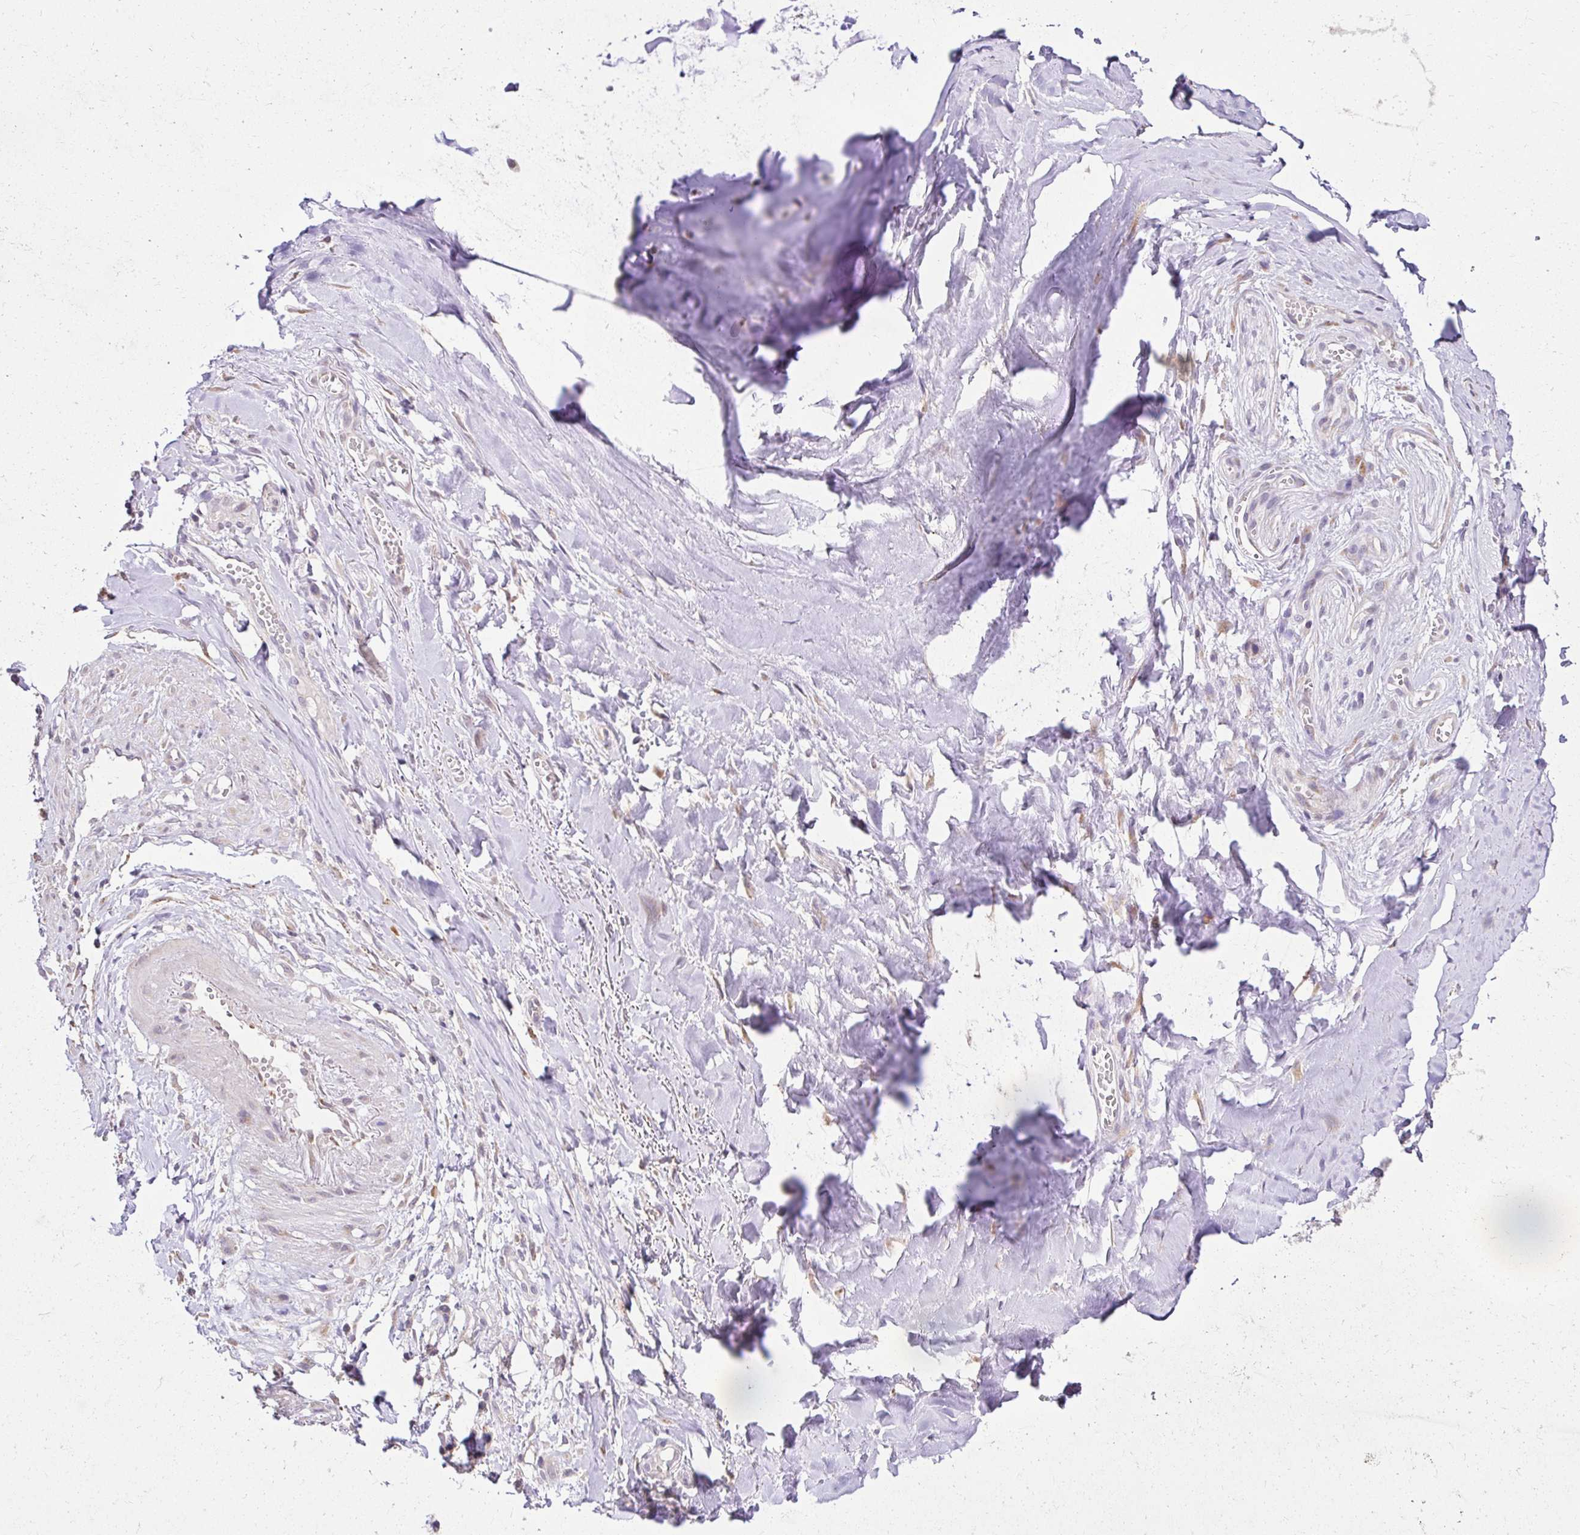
{"staining": {"intensity": "negative", "quantity": "none", "location": "none"}, "tissue": "adipose tissue", "cell_type": "Adipocytes", "image_type": "normal", "snomed": [{"axis": "morphology", "description": "Normal tissue, NOS"}, {"axis": "topography", "description": "Cartilage tissue"}, {"axis": "topography", "description": "Nasopharynx"}, {"axis": "topography", "description": "Thyroid gland"}], "caption": "Immunohistochemistry (IHC) of unremarkable adipose tissue reveals no staining in adipocytes. (Stains: DAB IHC with hematoxylin counter stain, Microscopy: brightfield microscopy at high magnification).", "gene": "KIAA1210", "patient": {"sex": "male", "age": 63}}